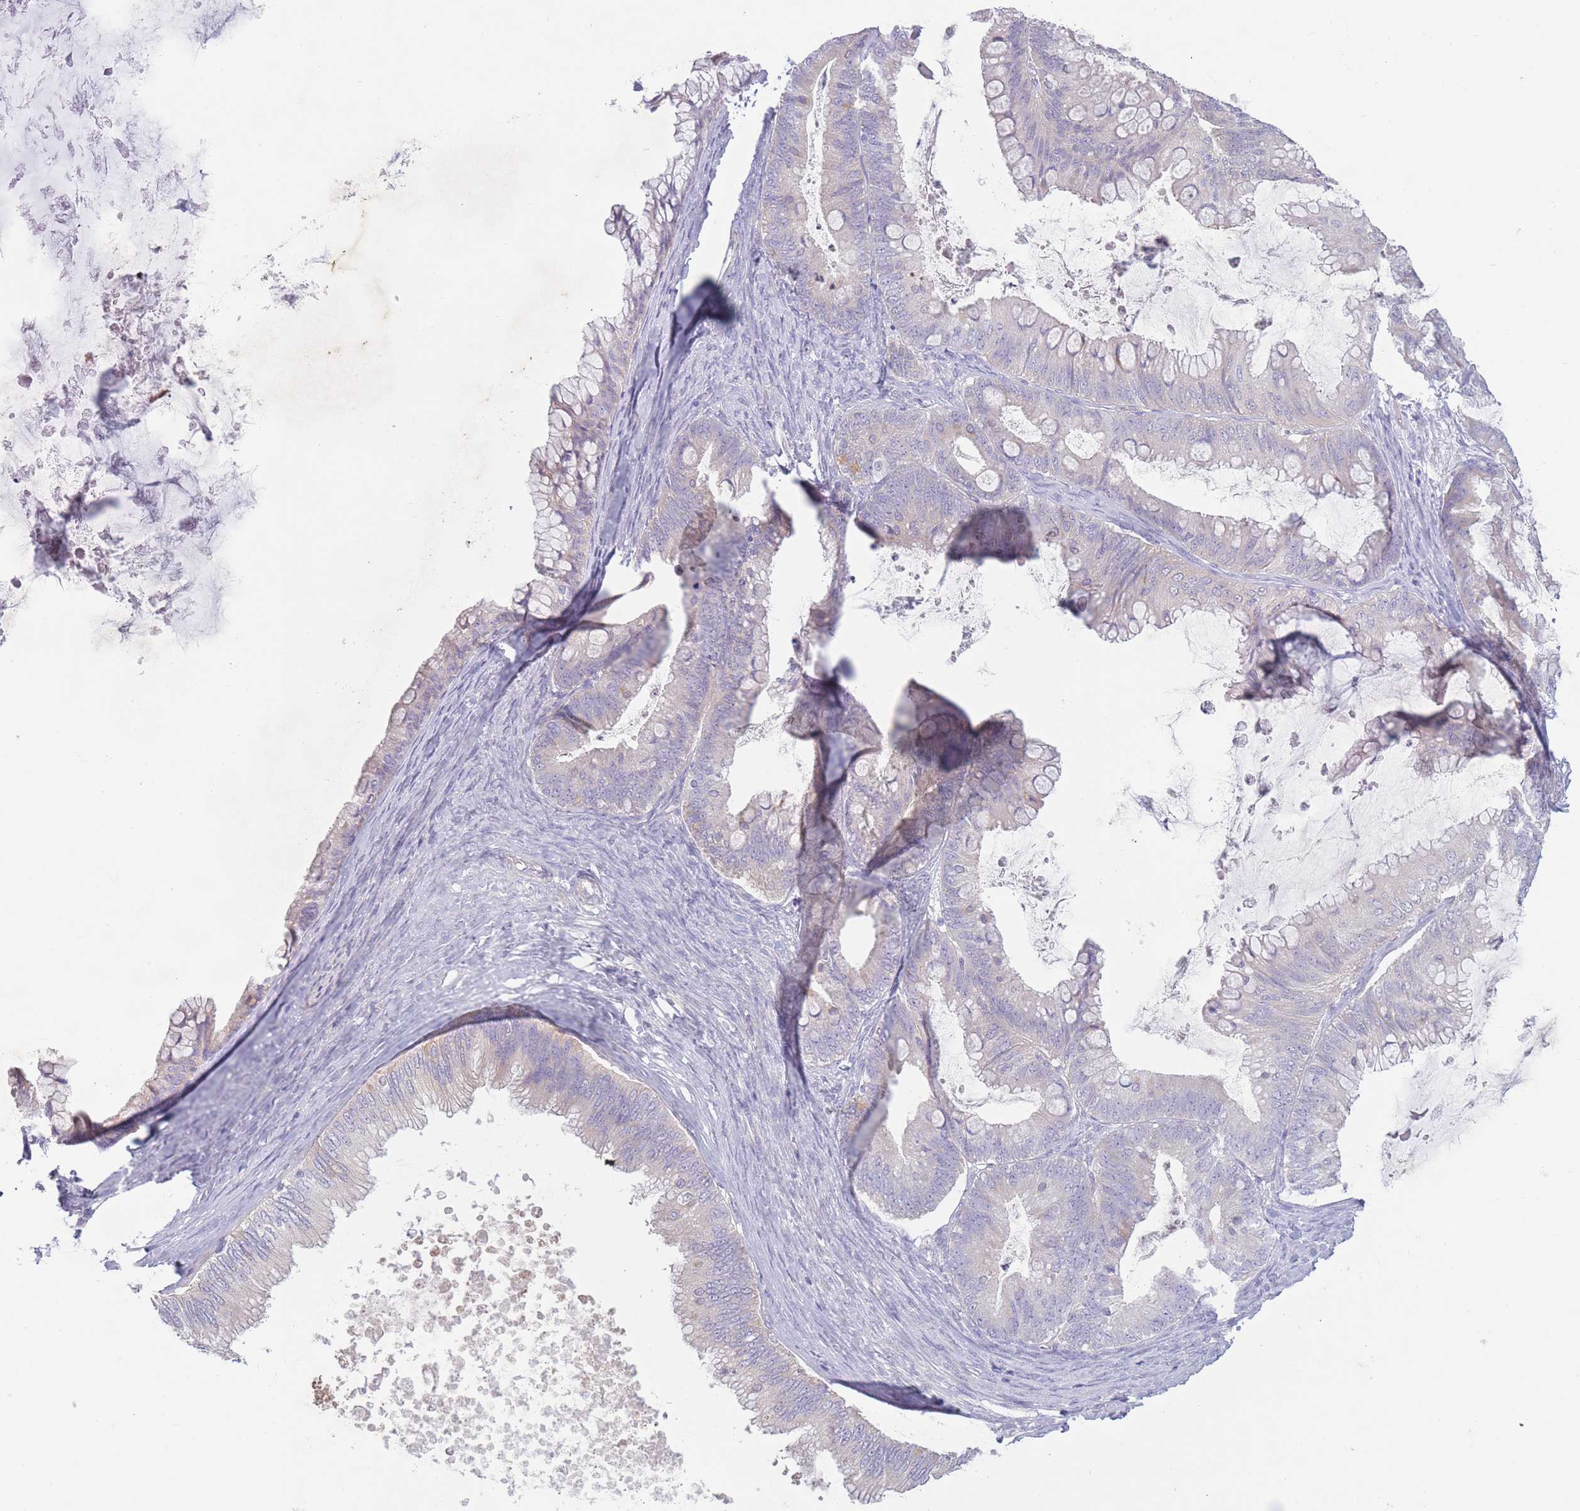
{"staining": {"intensity": "negative", "quantity": "none", "location": "none"}, "tissue": "ovarian cancer", "cell_type": "Tumor cells", "image_type": "cancer", "snomed": [{"axis": "morphology", "description": "Cystadenocarcinoma, mucinous, NOS"}, {"axis": "topography", "description": "Ovary"}], "caption": "The immunohistochemistry micrograph has no significant expression in tumor cells of ovarian cancer (mucinous cystadenocarcinoma) tissue.", "gene": "PNPLA5", "patient": {"sex": "female", "age": 35}}